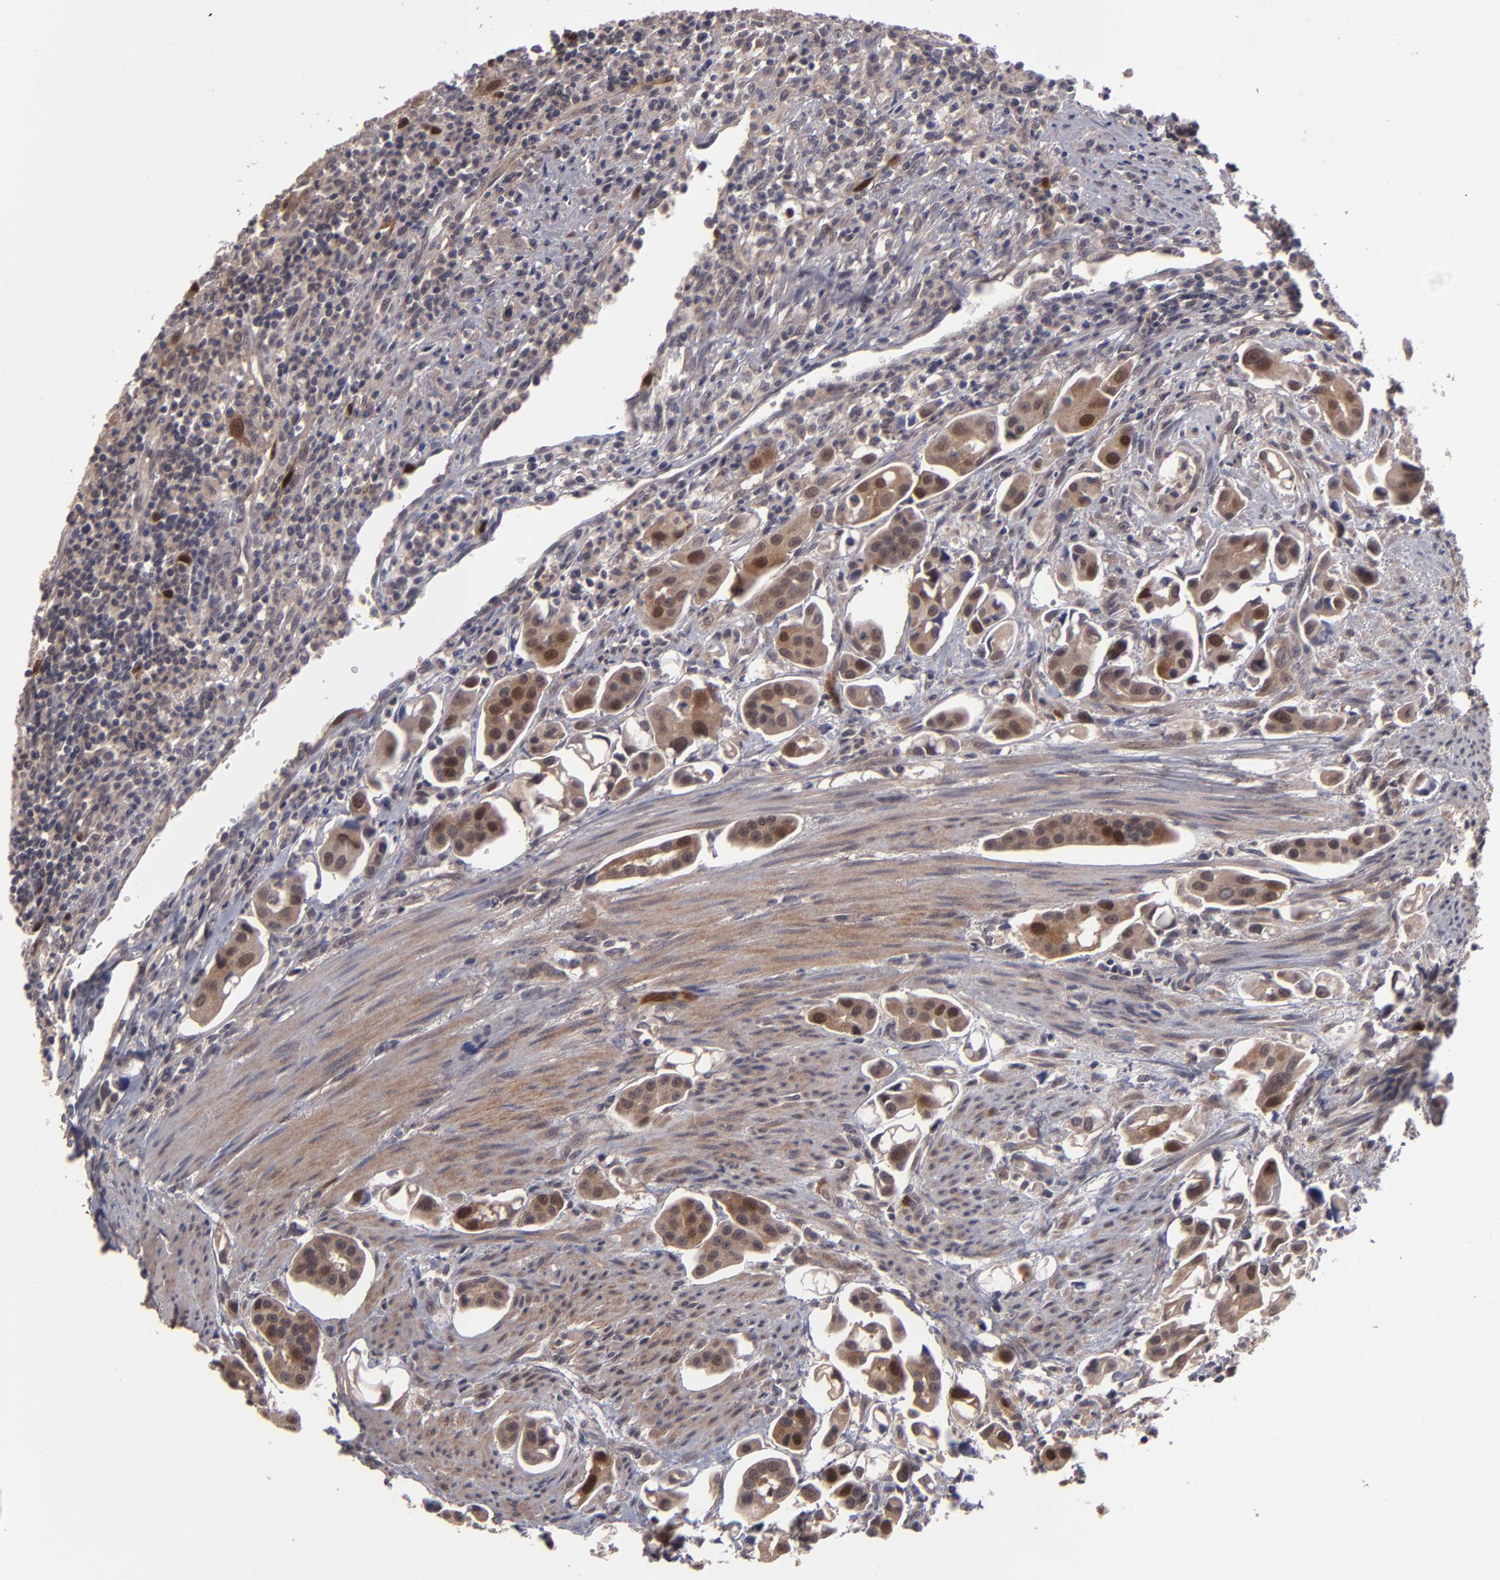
{"staining": {"intensity": "strong", "quantity": ">75%", "location": "cytoplasmic/membranous,nuclear"}, "tissue": "urothelial cancer", "cell_type": "Tumor cells", "image_type": "cancer", "snomed": [{"axis": "morphology", "description": "Urothelial carcinoma, High grade"}, {"axis": "topography", "description": "Urinary bladder"}], "caption": "Brown immunohistochemical staining in human high-grade urothelial carcinoma demonstrates strong cytoplasmic/membranous and nuclear expression in approximately >75% of tumor cells. Using DAB (brown) and hematoxylin (blue) stains, captured at high magnification using brightfield microscopy.", "gene": "TYMS", "patient": {"sex": "male", "age": 66}}